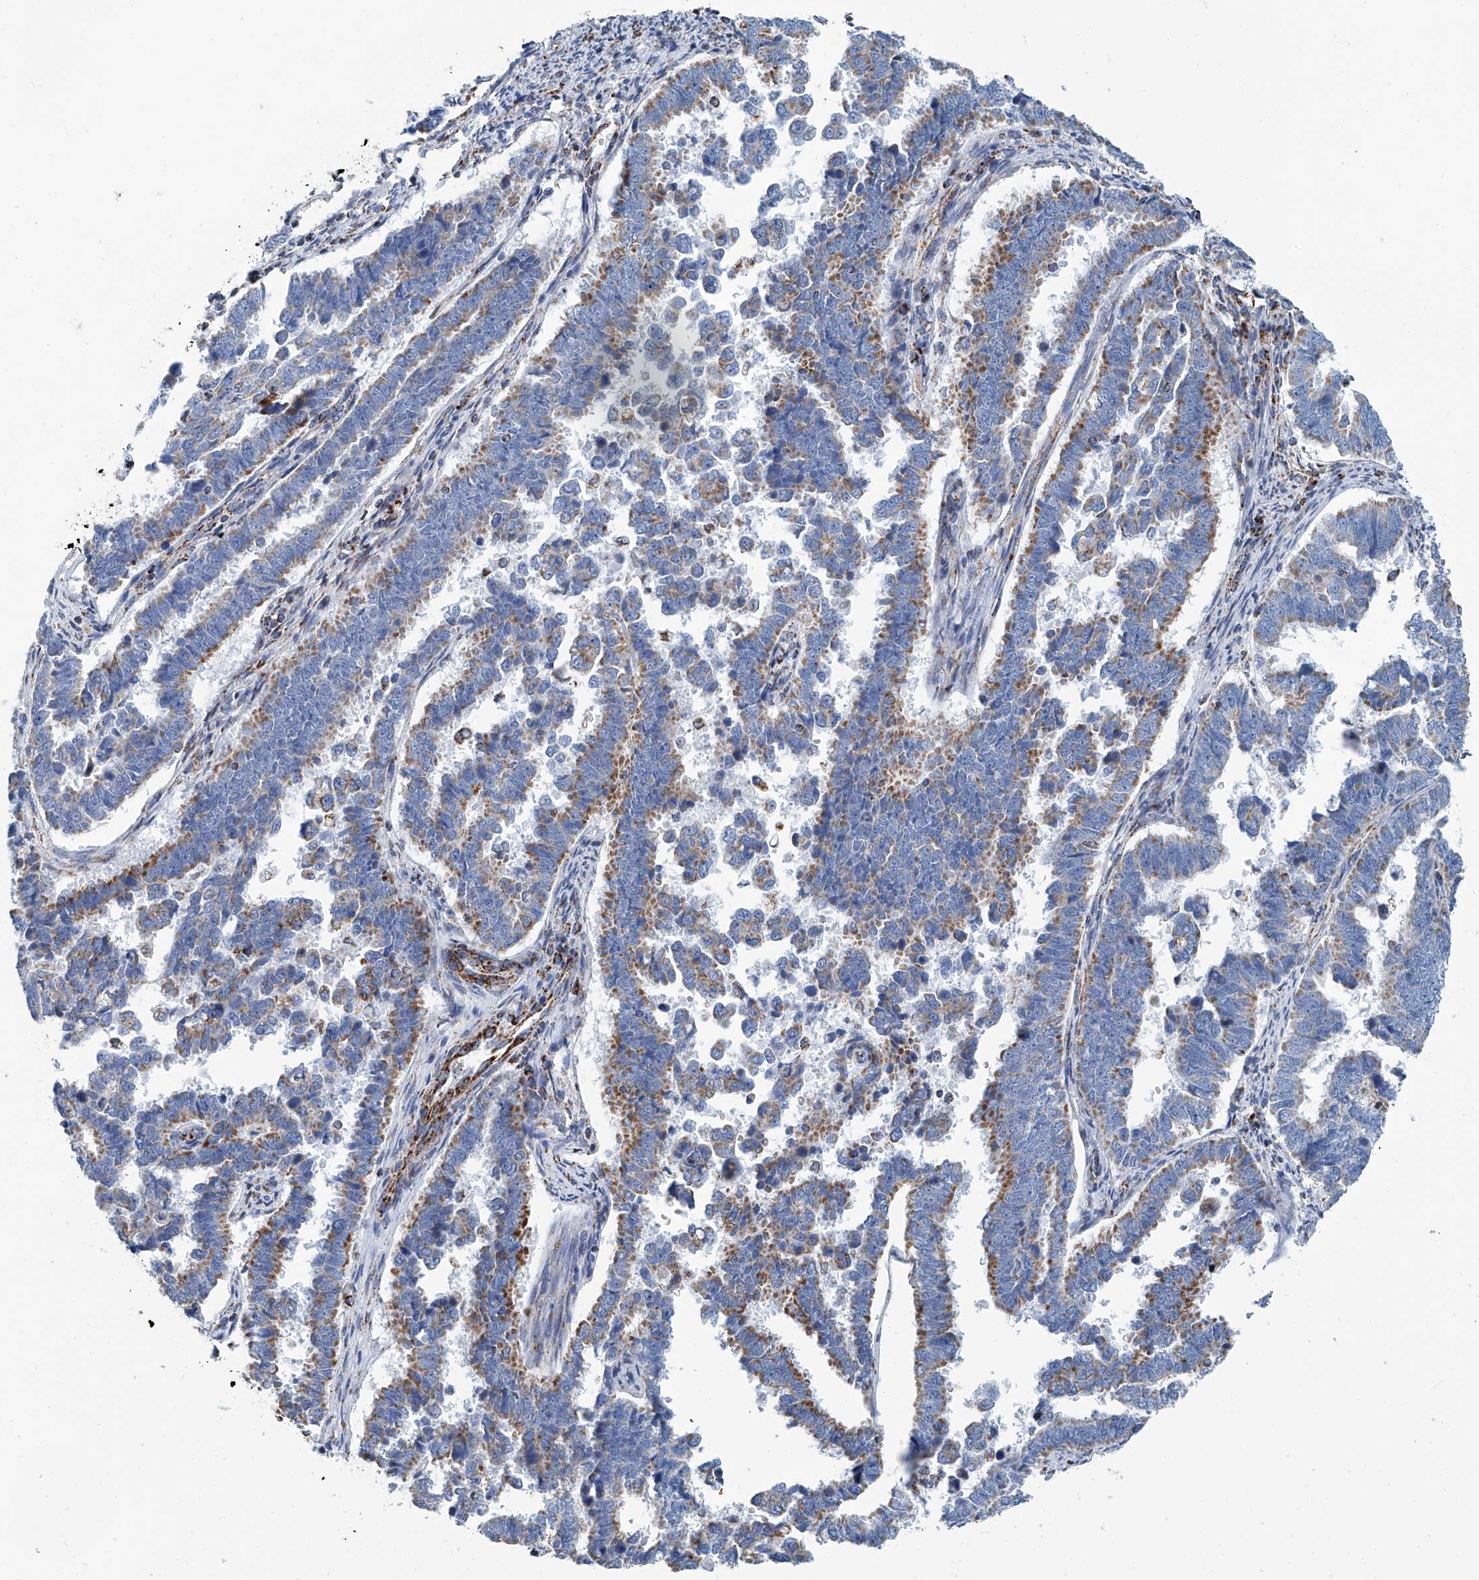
{"staining": {"intensity": "moderate", "quantity": "25%-75%", "location": "cytoplasmic/membranous"}, "tissue": "endometrial cancer", "cell_type": "Tumor cells", "image_type": "cancer", "snomed": [{"axis": "morphology", "description": "Adenocarcinoma, NOS"}, {"axis": "topography", "description": "Endometrium"}], "caption": "A brown stain labels moderate cytoplasmic/membranous staining of a protein in endometrial adenocarcinoma tumor cells.", "gene": "MT-ND1", "patient": {"sex": "female", "age": 75}}